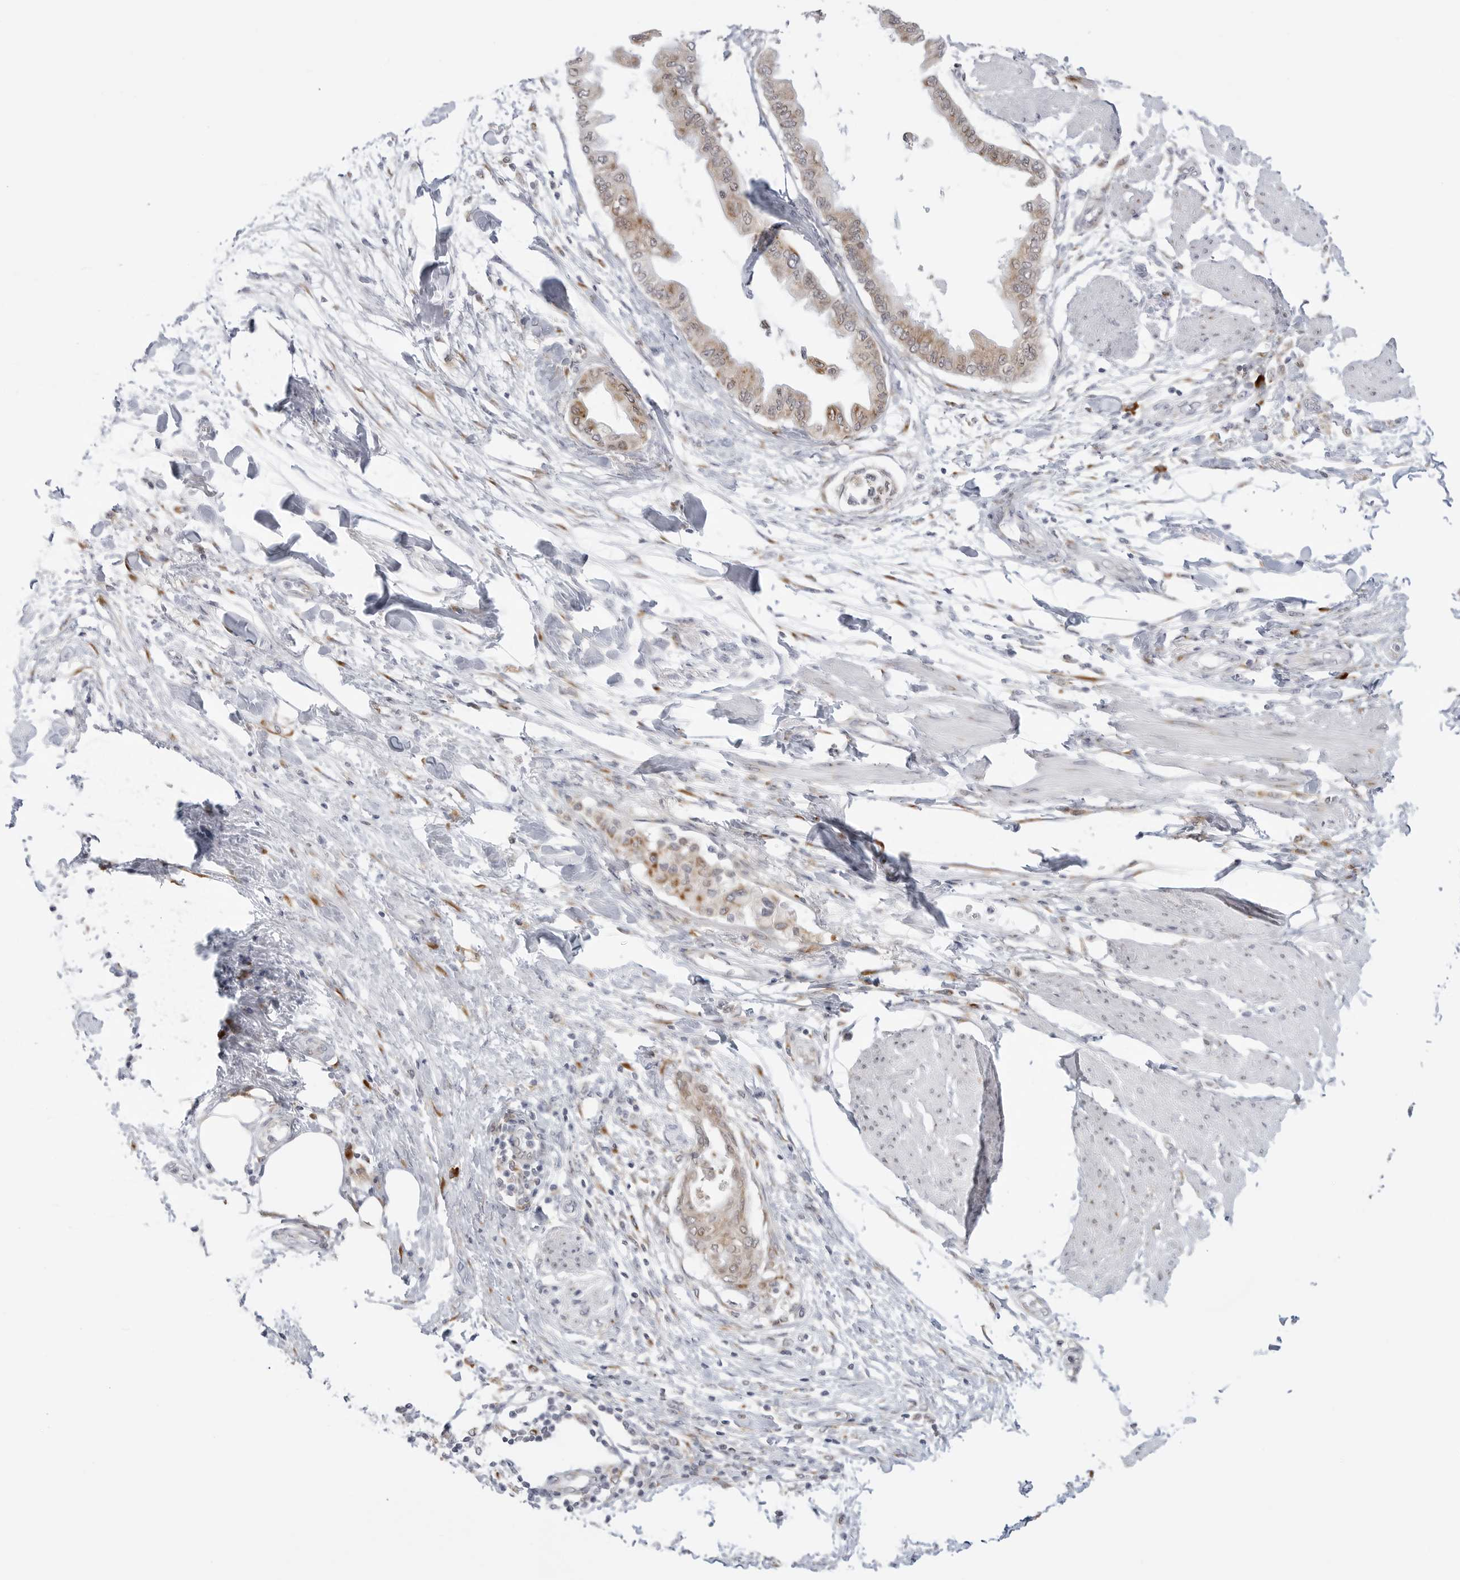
{"staining": {"intensity": "weak", "quantity": "25%-75%", "location": "cytoplasmic/membranous"}, "tissue": "pancreatic cancer", "cell_type": "Tumor cells", "image_type": "cancer", "snomed": [{"axis": "morphology", "description": "Normal tissue, NOS"}, {"axis": "morphology", "description": "Adenocarcinoma, NOS"}, {"axis": "topography", "description": "Pancreas"}, {"axis": "topography", "description": "Duodenum"}], "caption": "An immunohistochemistry photomicrograph of neoplastic tissue is shown. Protein staining in brown labels weak cytoplasmic/membranous positivity in pancreatic cancer (adenocarcinoma) within tumor cells.", "gene": "RPN1", "patient": {"sex": "female", "age": 60}}